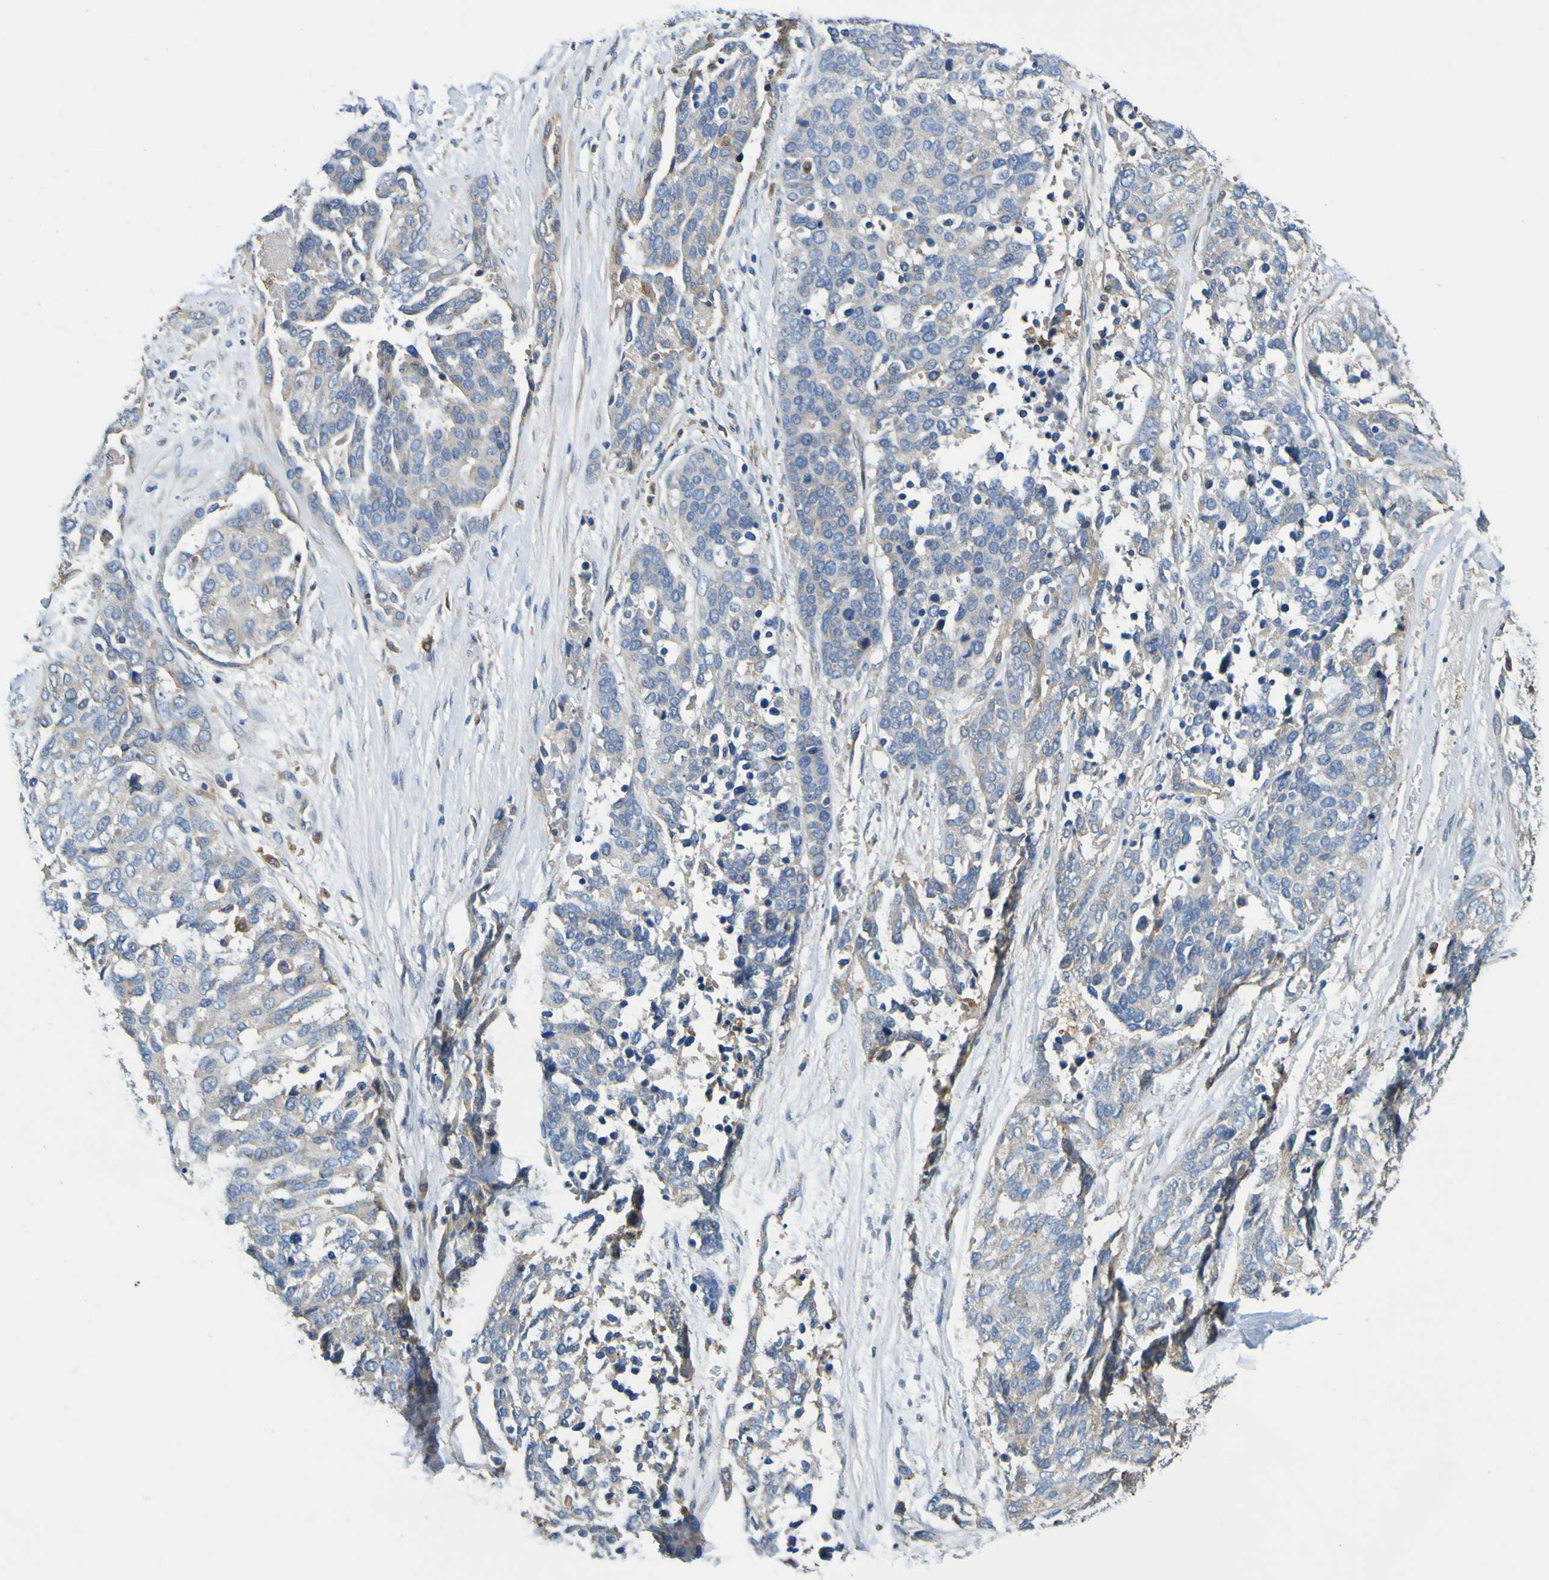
{"staining": {"intensity": "weak", "quantity": ">75%", "location": "cytoplasmic/membranous"}, "tissue": "ovarian cancer", "cell_type": "Tumor cells", "image_type": "cancer", "snomed": [{"axis": "morphology", "description": "Cystadenocarcinoma, serous, NOS"}, {"axis": "topography", "description": "Ovary"}], "caption": "A brown stain labels weak cytoplasmic/membranous positivity of a protein in ovarian serous cystadenocarcinoma tumor cells.", "gene": "METAP2", "patient": {"sex": "female", "age": 44}}